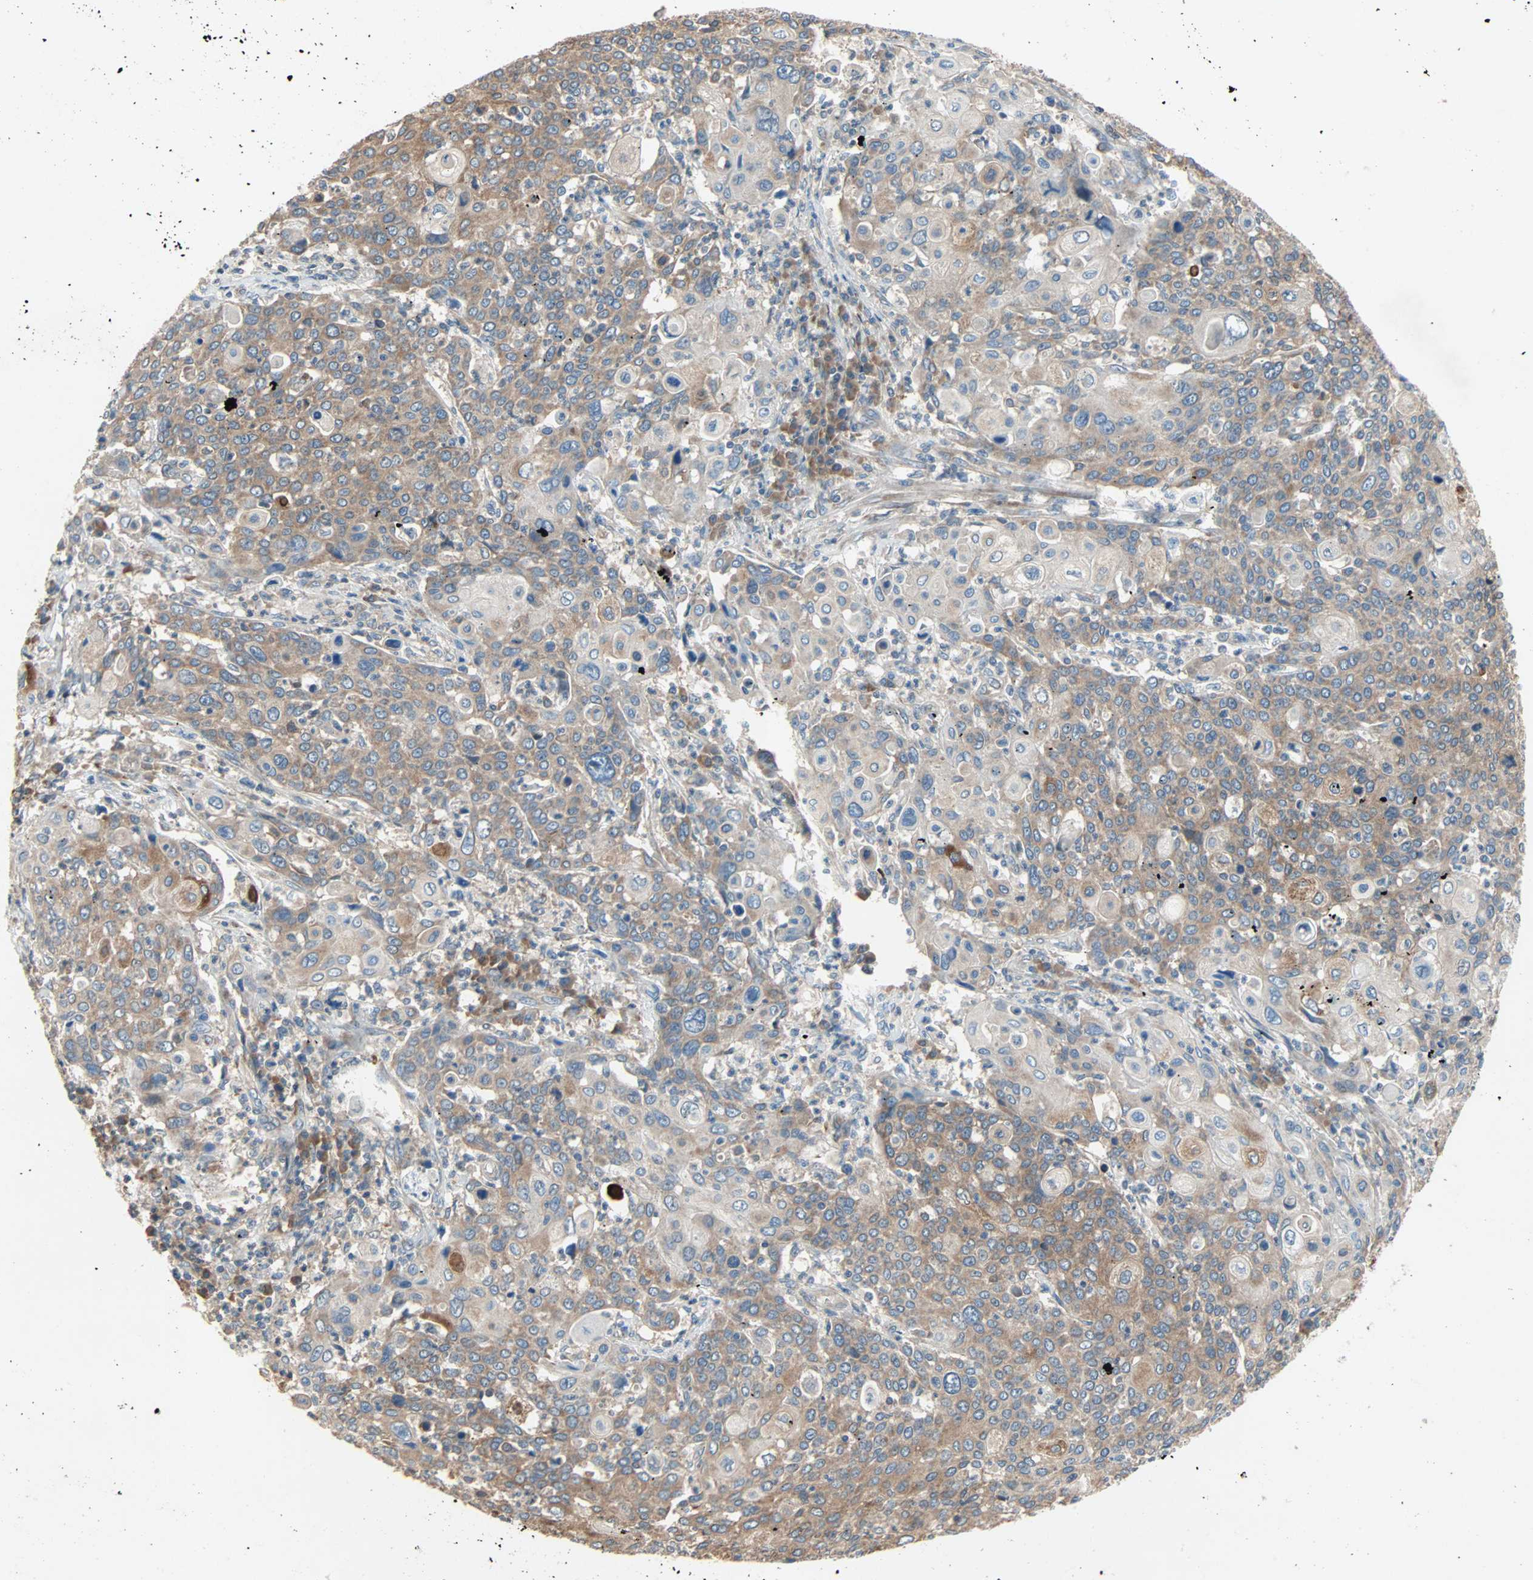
{"staining": {"intensity": "moderate", "quantity": ">75%", "location": "cytoplasmic/membranous"}, "tissue": "cervical cancer", "cell_type": "Tumor cells", "image_type": "cancer", "snomed": [{"axis": "morphology", "description": "Squamous cell carcinoma, NOS"}, {"axis": "topography", "description": "Cervix"}], "caption": "Approximately >75% of tumor cells in cervical squamous cell carcinoma demonstrate moderate cytoplasmic/membranous protein staining as visualized by brown immunohistochemical staining.", "gene": "XYLT1", "patient": {"sex": "female", "age": 40}}